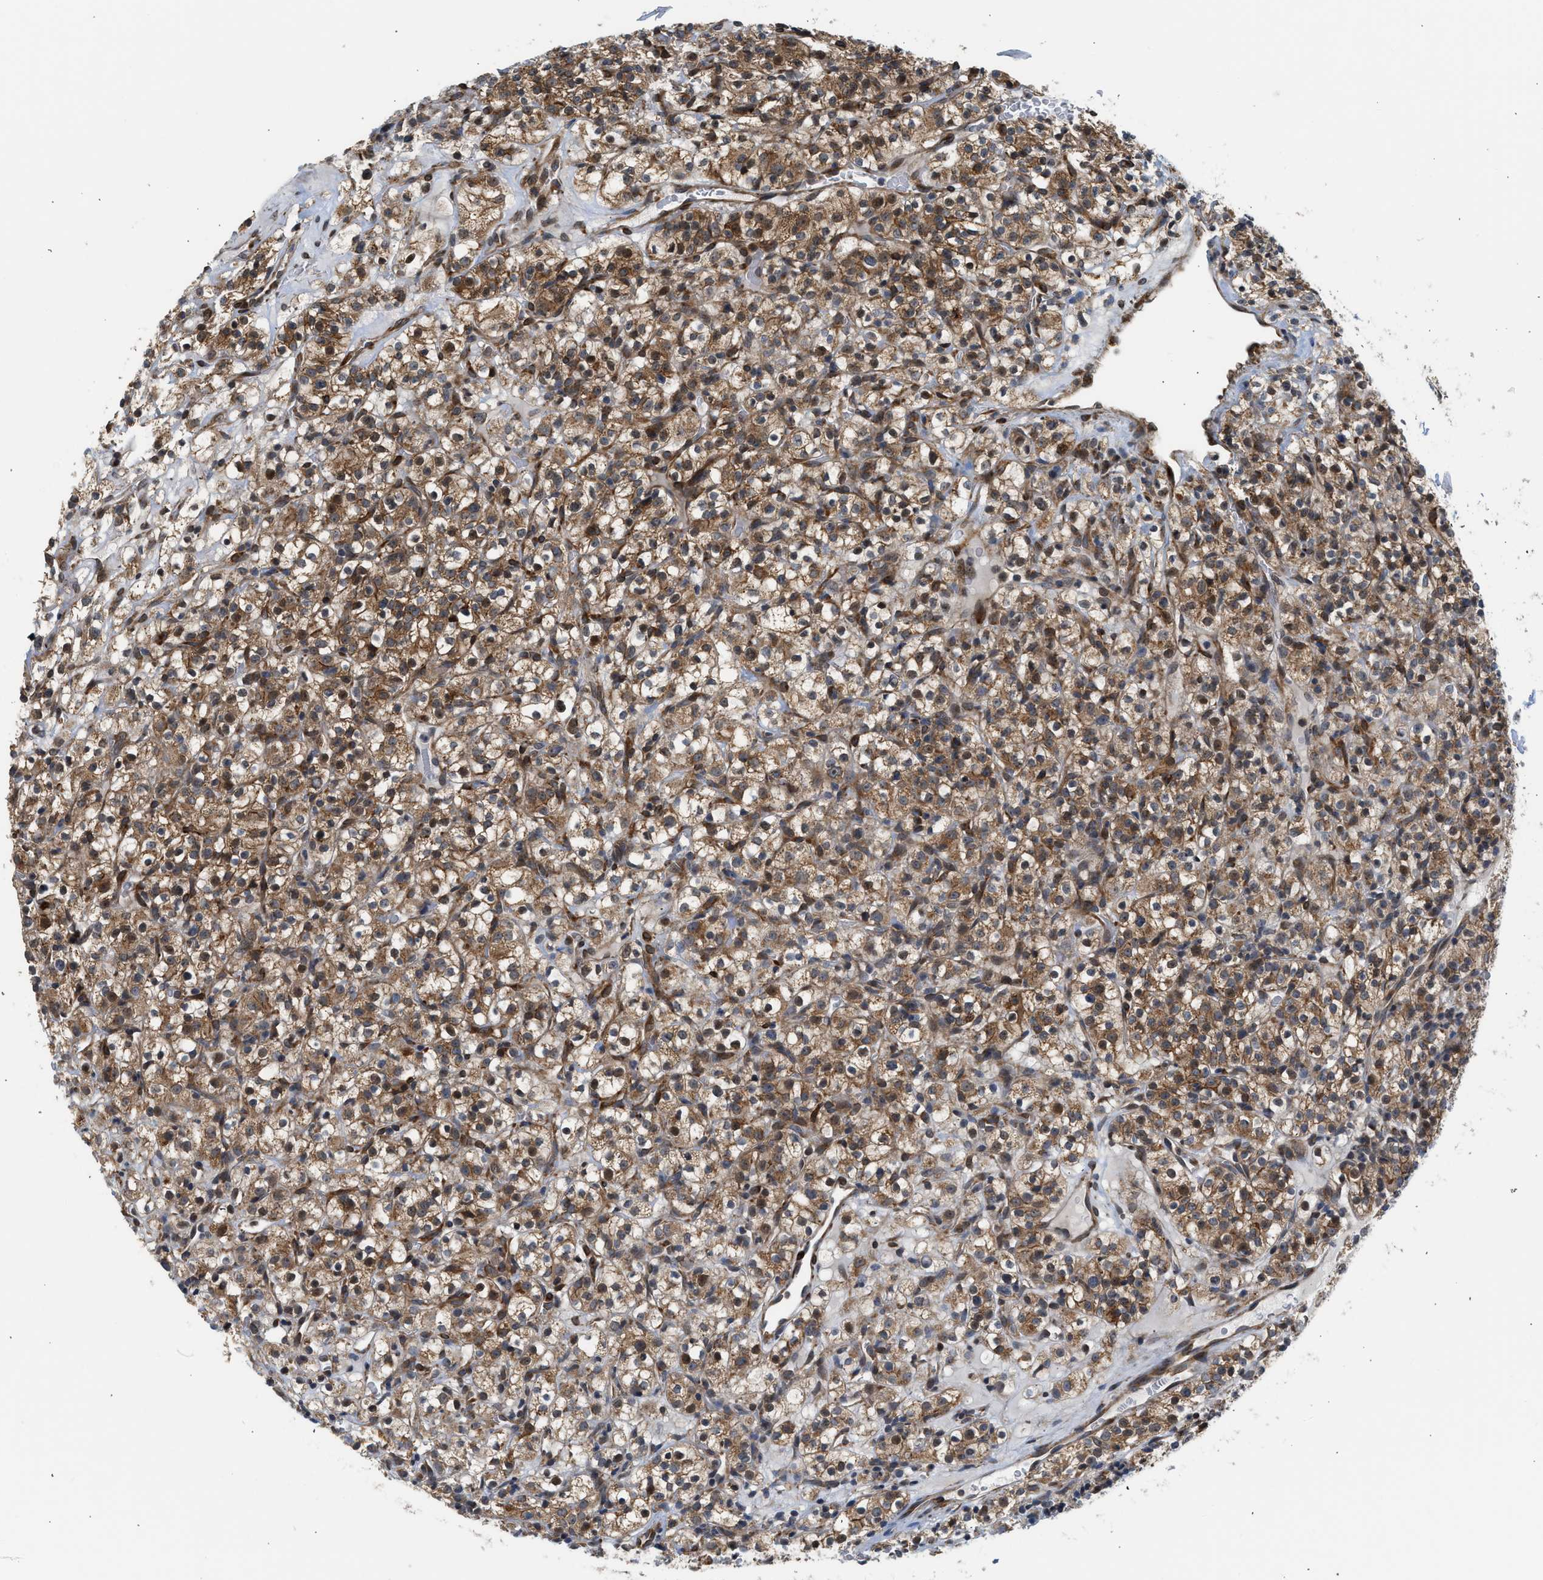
{"staining": {"intensity": "strong", "quantity": ">75%", "location": "cytoplasmic/membranous"}, "tissue": "renal cancer", "cell_type": "Tumor cells", "image_type": "cancer", "snomed": [{"axis": "morphology", "description": "Normal tissue, NOS"}, {"axis": "morphology", "description": "Adenocarcinoma, NOS"}, {"axis": "topography", "description": "Kidney"}], "caption": "This photomicrograph exhibits immunohistochemistry staining of renal cancer, with high strong cytoplasmic/membranous positivity in approximately >75% of tumor cells.", "gene": "POLG2", "patient": {"sex": "female", "age": 72}}